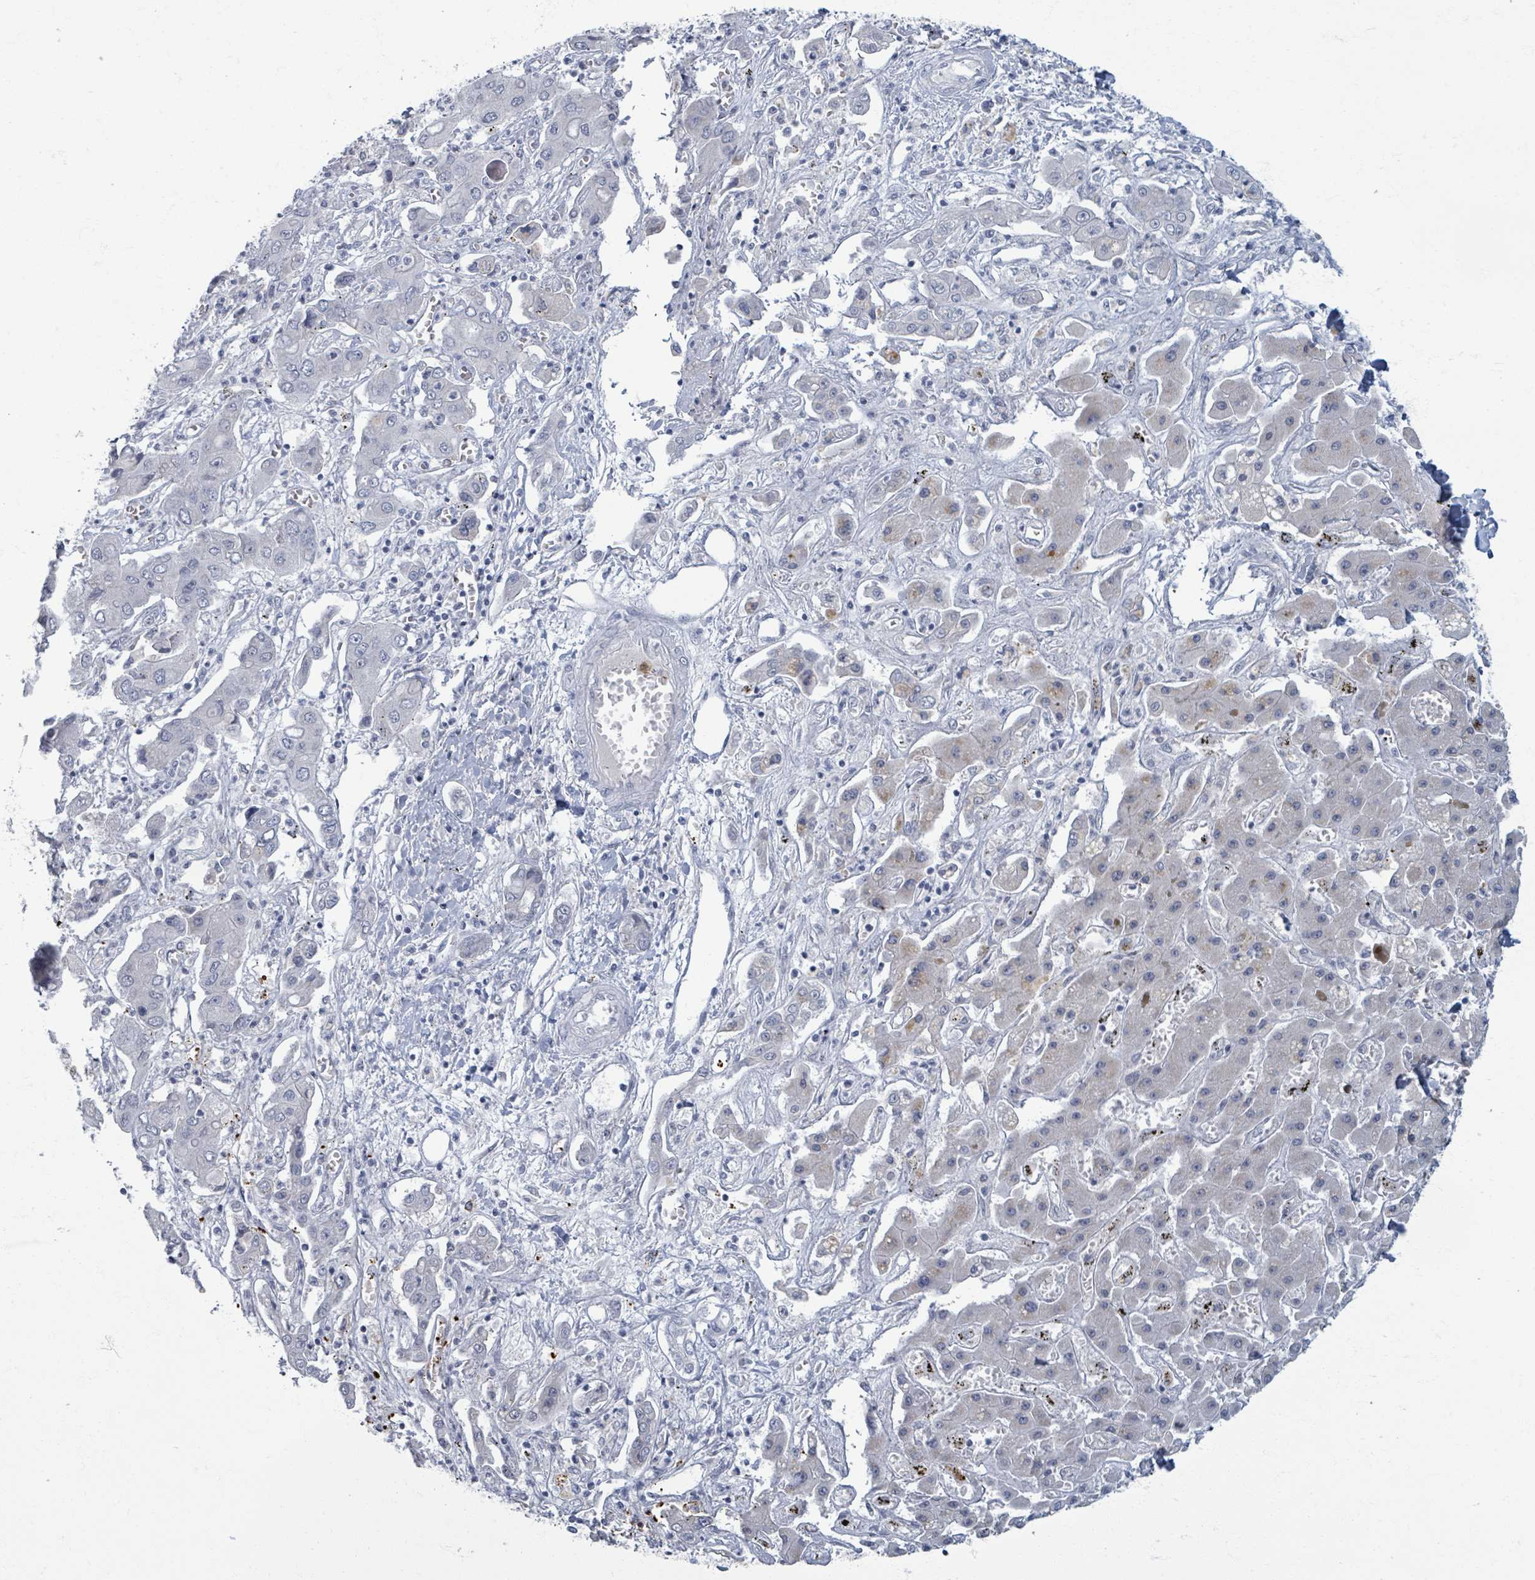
{"staining": {"intensity": "negative", "quantity": "none", "location": "none"}, "tissue": "liver cancer", "cell_type": "Tumor cells", "image_type": "cancer", "snomed": [{"axis": "morphology", "description": "Cholangiocarcinoma"}, {"axis": "topography", "description": "Liver"}], "caption": "Immunohistochemistry (IHC) image of liver cholangiocarcinoma stained for a protein (brown), which displays no staining in tumor cells.", "gene": "WNT11", "patient": {"sex": "male", "age": 67}}